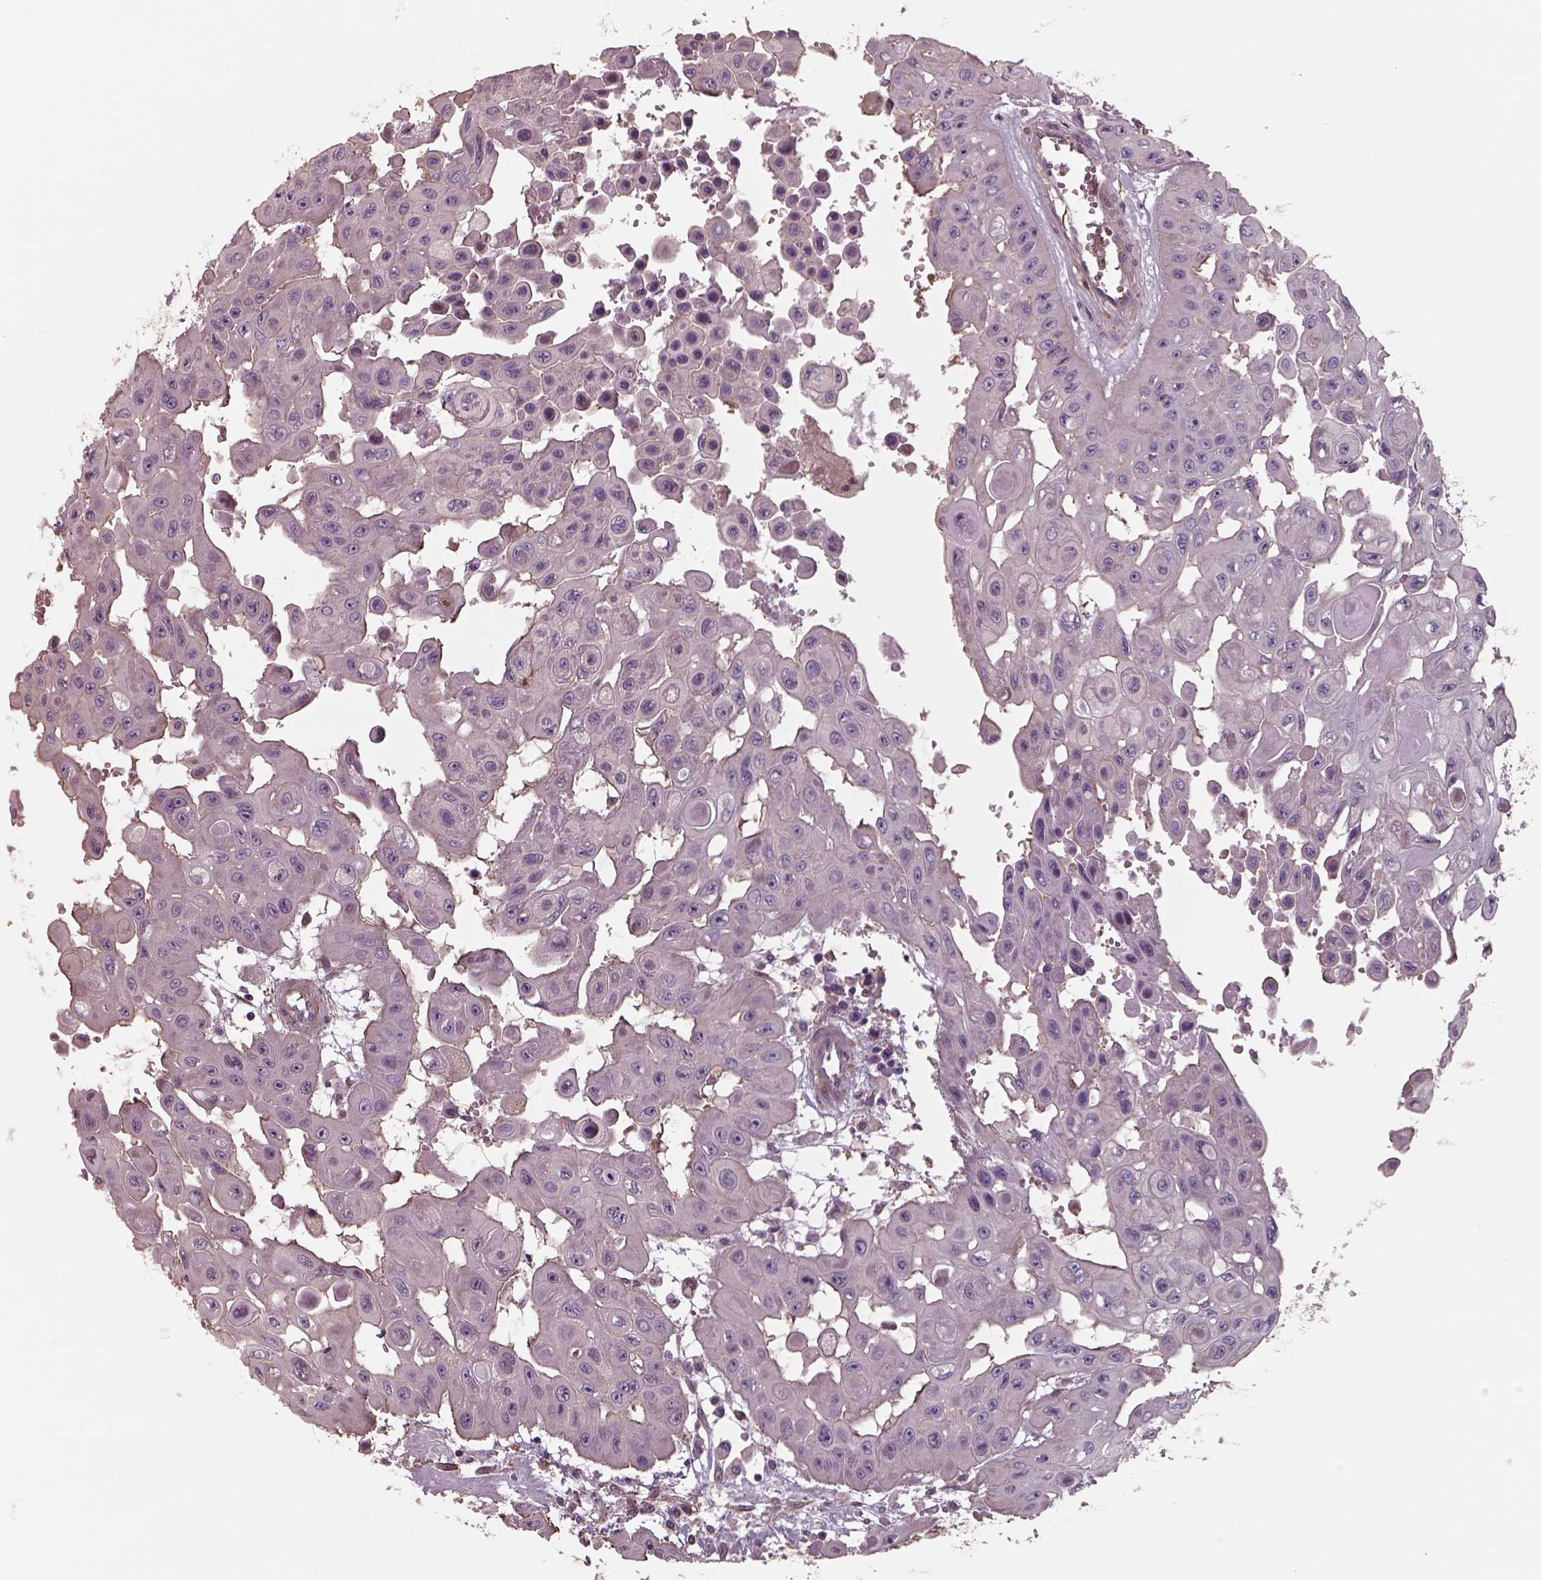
{"staining": {"intensity": "negative", "quantity": "none", "location": "none"}, "tissue": "head and neck cancer", "cell_type": "Tumor cells", "image_type": "cancer", "snomed": [{"axis": "morphology", "description": "Adenocarcinoma, NOS"}, {"axis": "topography", "description": "Head-Neck"}], "caption": "Immunohistochemistry image of human head and neck adenocarcinoma stained for a protein (brown), which demonstrates no expression in tumor cells.", "gene": "ISYNA1", "patient": {"sex": "male", "age": 73}}